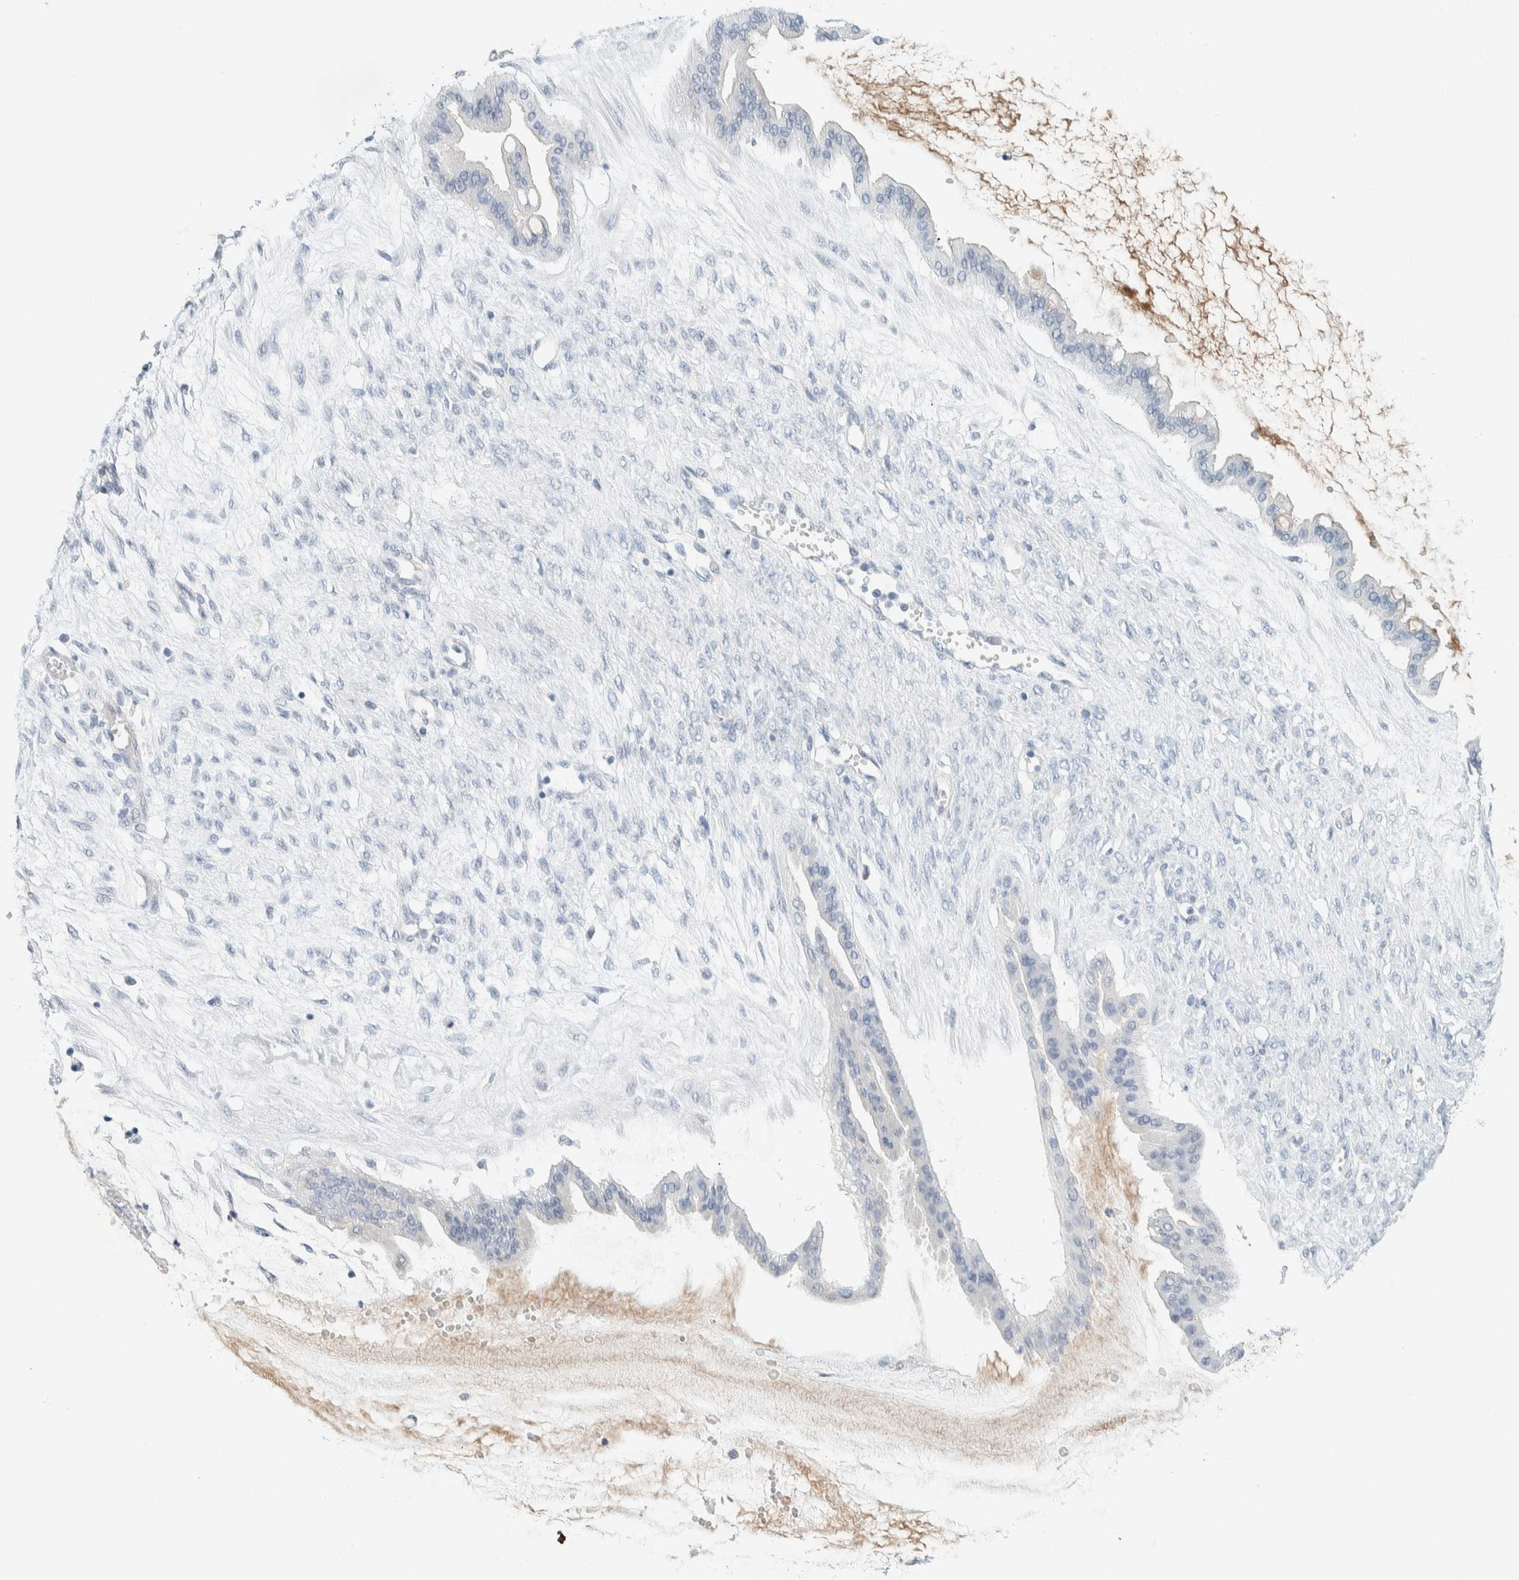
{"staining": {"intensity": "negative", "quantity": "none", "location": "none"}, "tissue": "ovarian cancer", "cell_type": "Tumor cells", "image_type": "cancer", "snomed": [{"axis": "morphology", "description": "Cystadenocarcinoma, mucinous, NOS"}, {"axis": "topography", "description": "Ovary"}], "caption": "This is an IHC histopathology image of human mucinous cystadenocarcinoma (ovarian). There is no staining in tumor cells.", "gene": "ARHGAP27", "patient": {"sex": "female", "age": 73}}